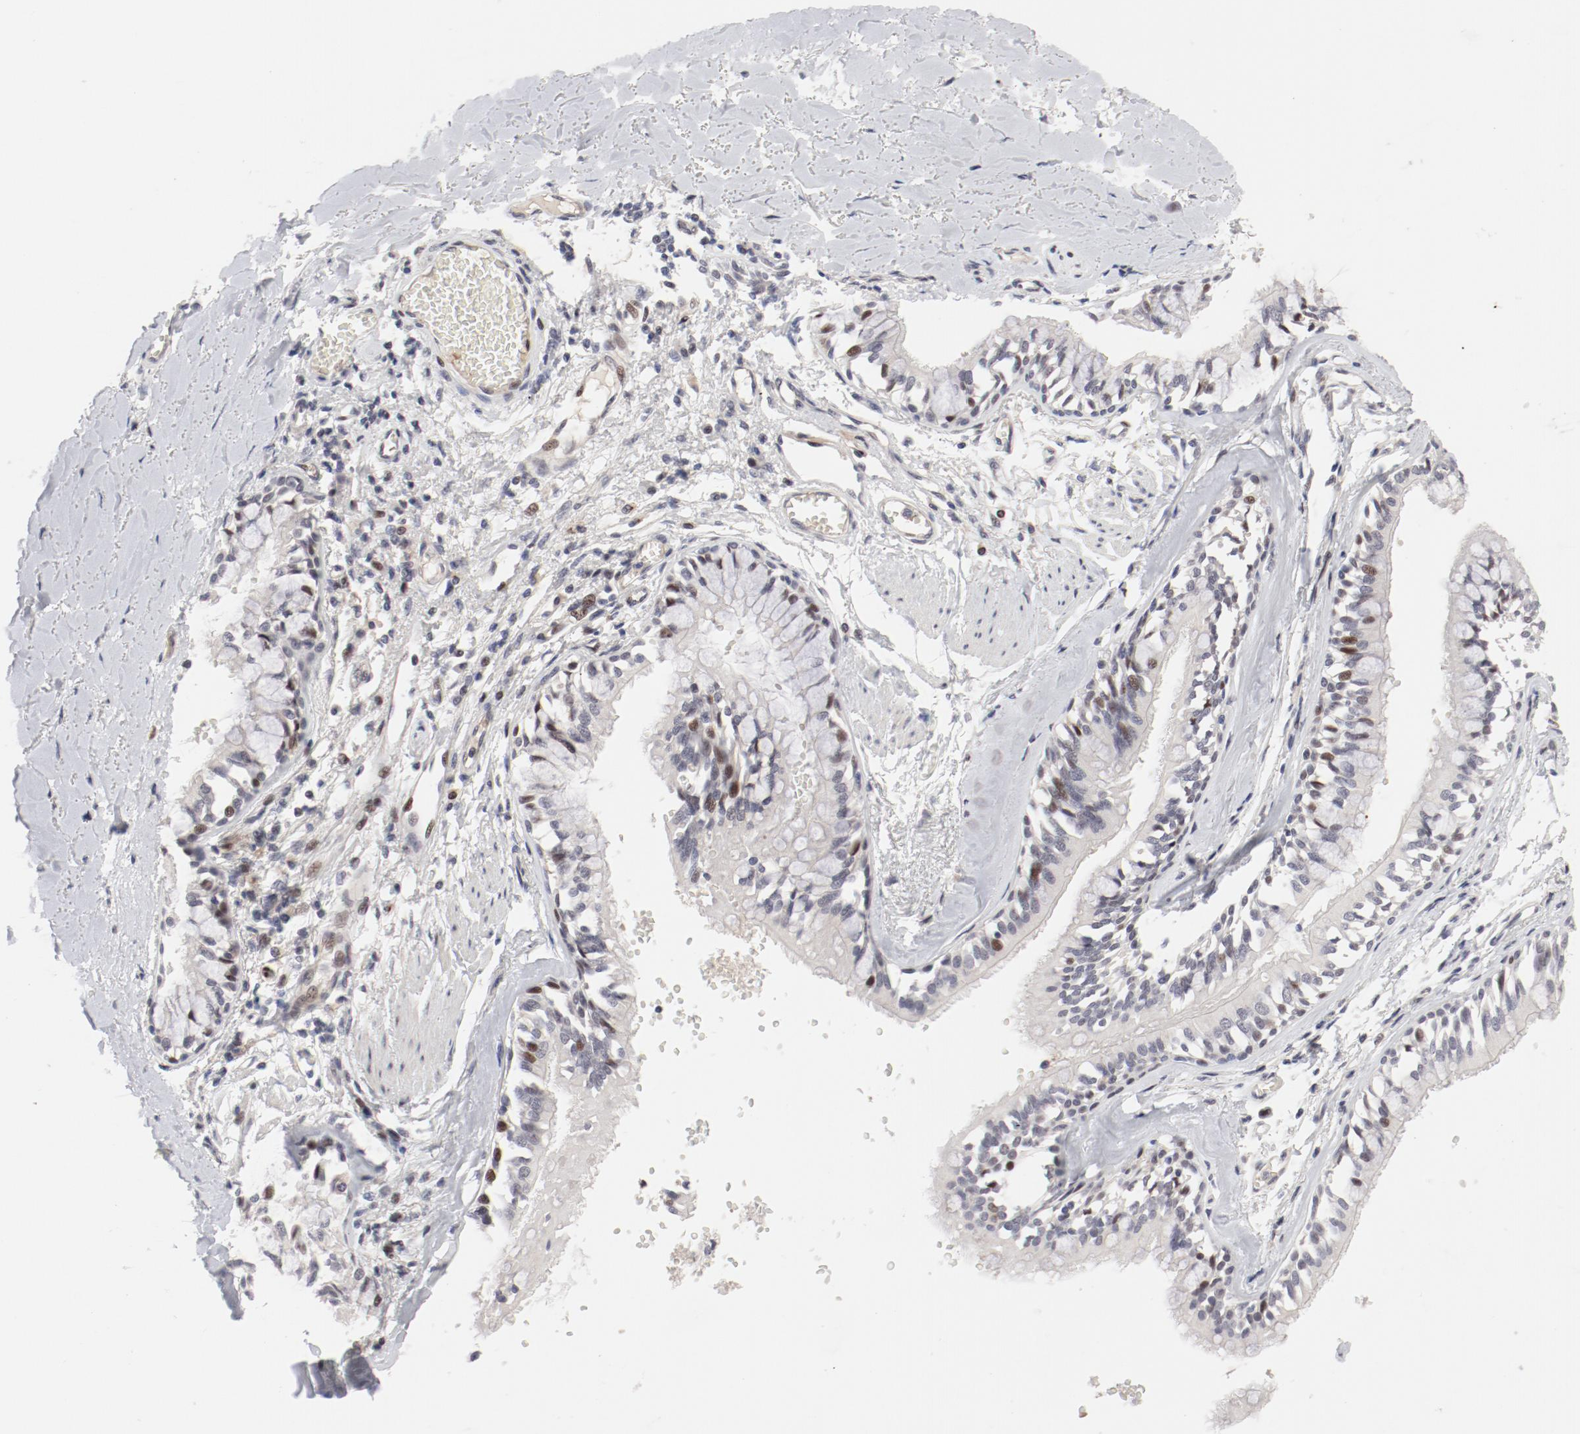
{"staining": {"intensity": "weak", "quantity": "<25%", "location": "nuclear"}, "tissue": "bronchus", "cell_type": "Respiratory epithelial cells", "image_type": "normal", "snomed": [{"axis": "morphology", "description": "Normal tissue, NOS"}, {"axis": "topography", "description": "Bronchus"}, {"axis": "topography", "description": "Lung"}], "caption": "DAB (3,3'-diaminobenzidine) immunohistochemical staining of normal bronchus displays no significant positivity in respiratory epithelial cells.", "gene": "FSCB", "patient": {"sex": "female", "age": 56}}